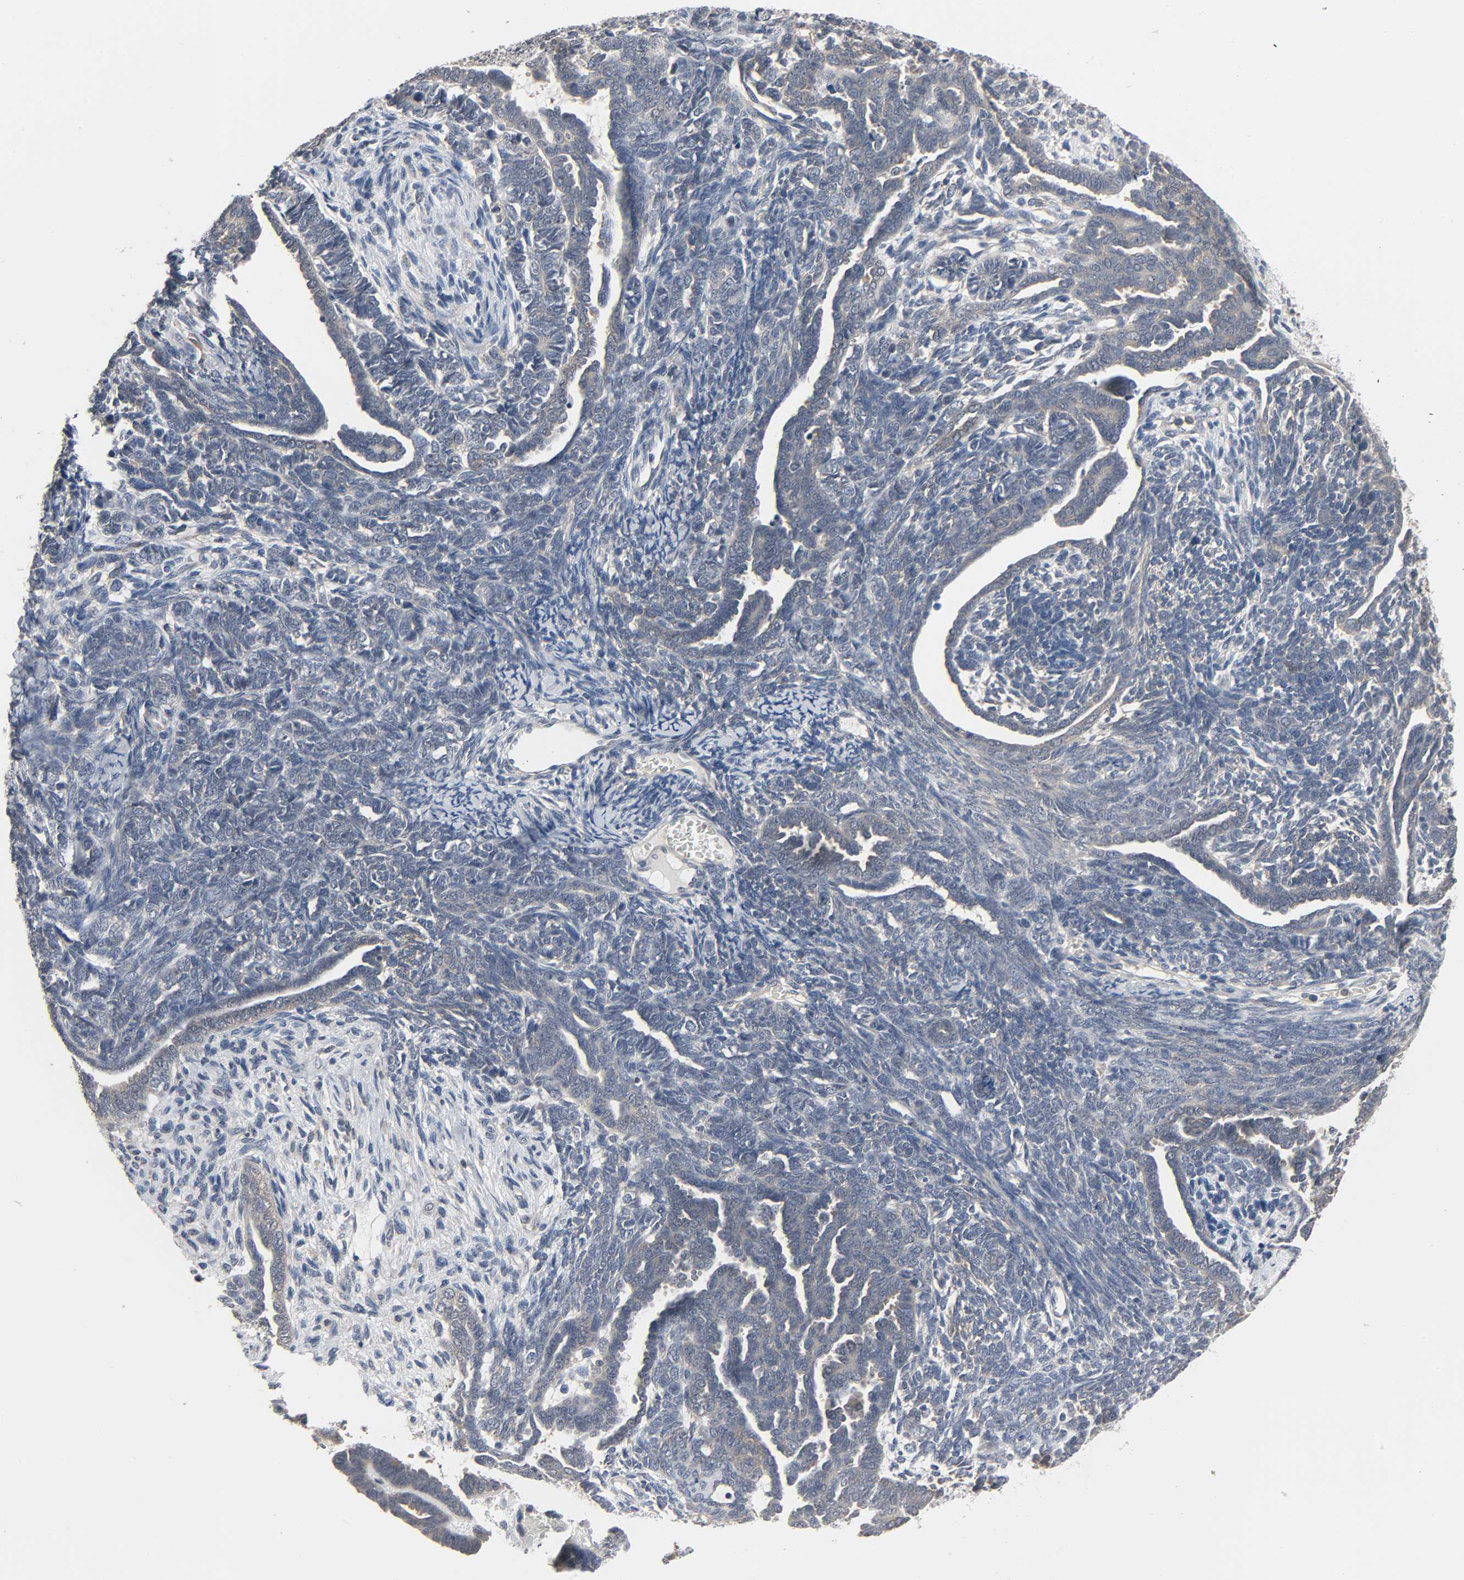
{"staining": {"intensity": "moderate", "quantity": ">75%", "location": "cytoplasmic/membranous"}, "tissue": "endometrial cancer", "cell_type": "Tumor cells", "image_type": "cancer", "snomed": [{"axis": "morphology", "description": "Neoplasm, malignant, NOS"}, {"axis": "topography", "description": "Endometrium"}], "caption": "There is medium levels of moderate cytoplasmic/membranous expression in tumor cells of endometrial cancer, as demonstrated by immunohistochemical staining (brown color).", "gene": "PLEKHA2", "patient": {"sex": "female", "age": 74}}